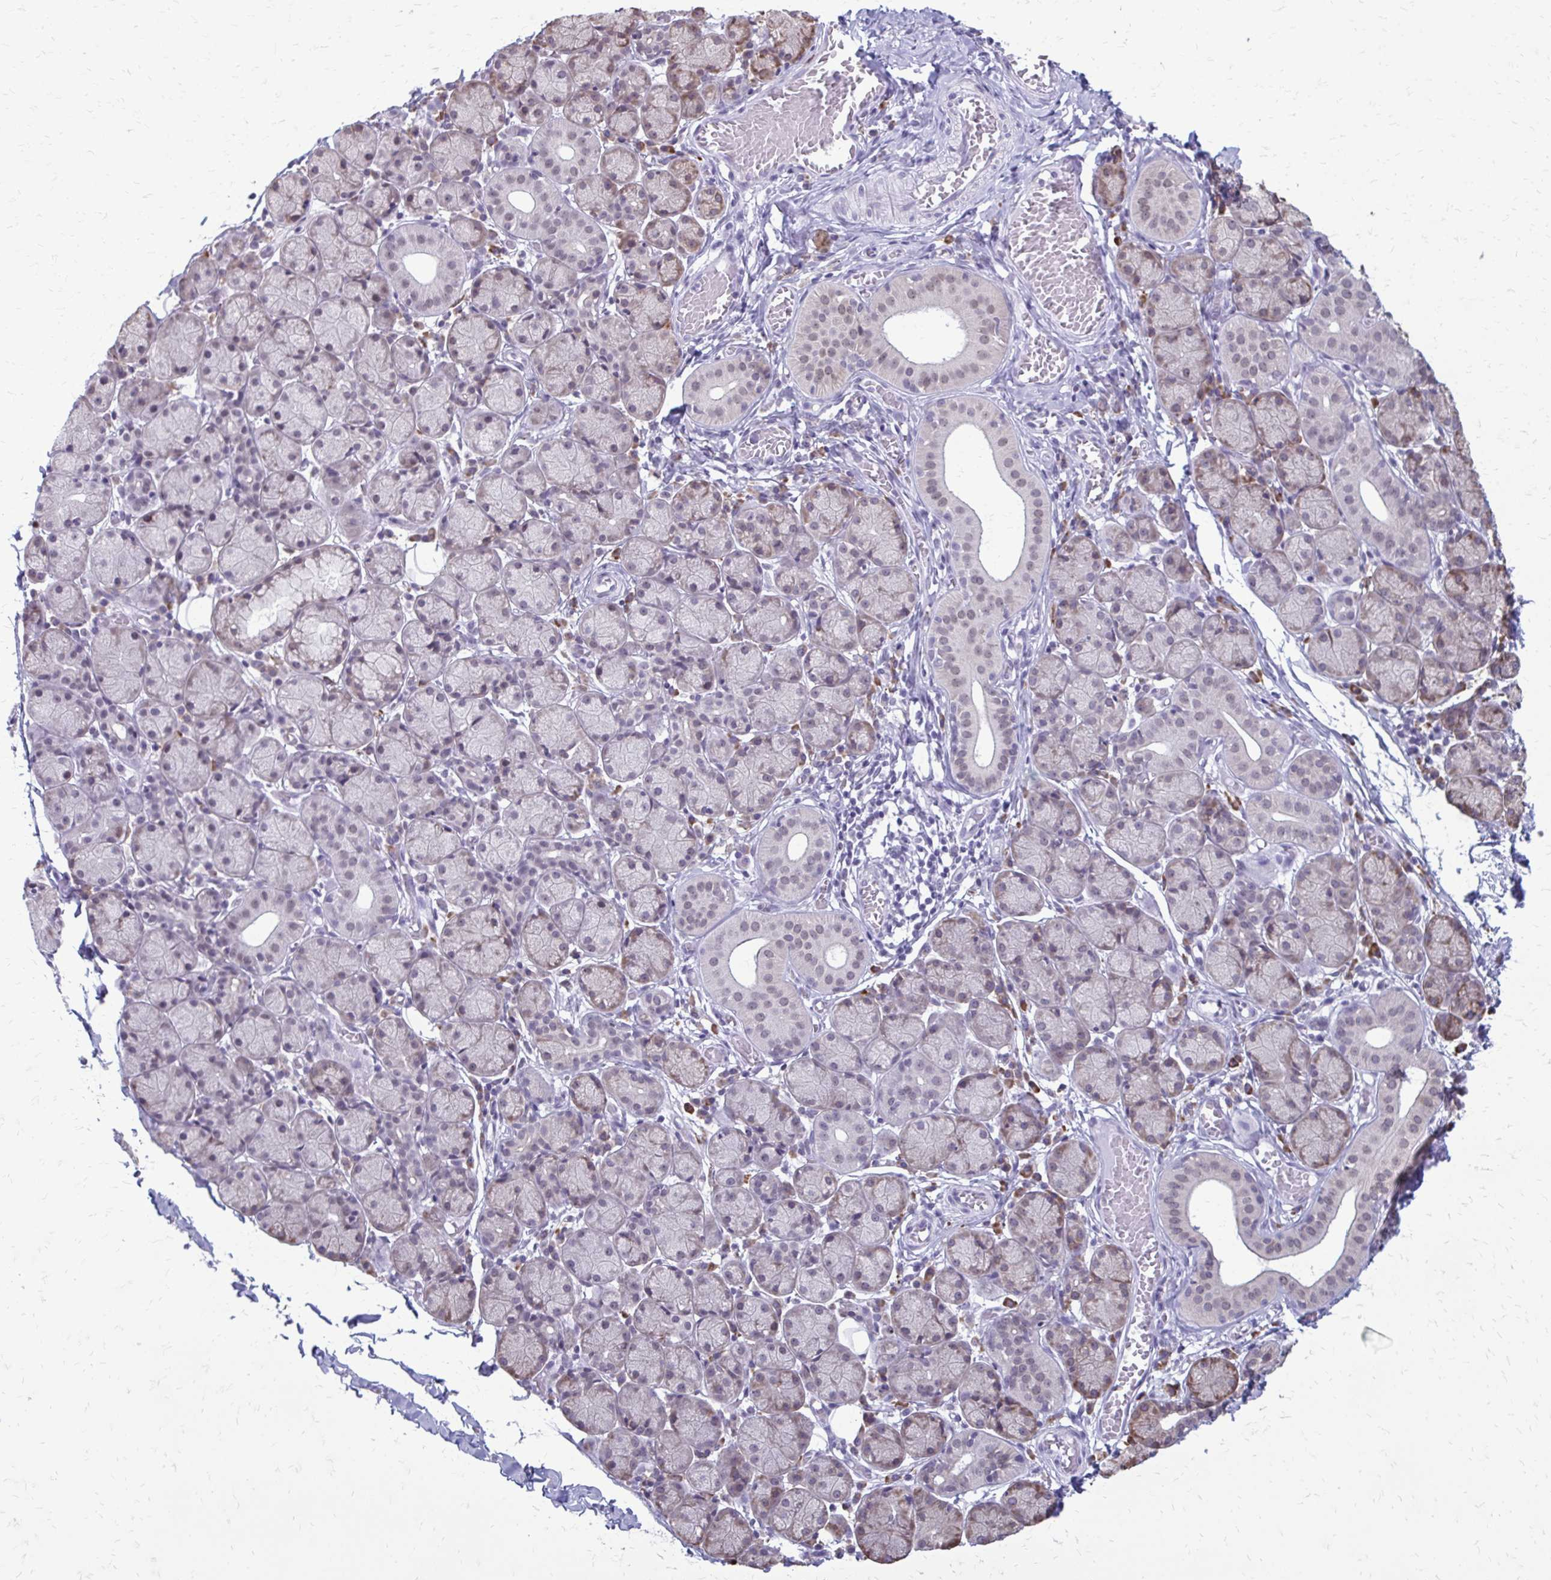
{"staining": {"intensity": "weak", "quantity": "<25%", "location": "nuclear"}, "tissue": "salivary gland", "cell_type": "Glandular cells", "image_type": "normal", "snomed": [{"axis": "morphology", "description": "Normal tissue, NOS"}, {"axis": "topography", "description": "Salivary gland"}], "caption": "Human salivary gland stained for a protein using immunohistochemistry (IHC) displays no staining in glandular cells.", "gene": "PROSER1", "patient": {"sex": "female", "age": 24}}